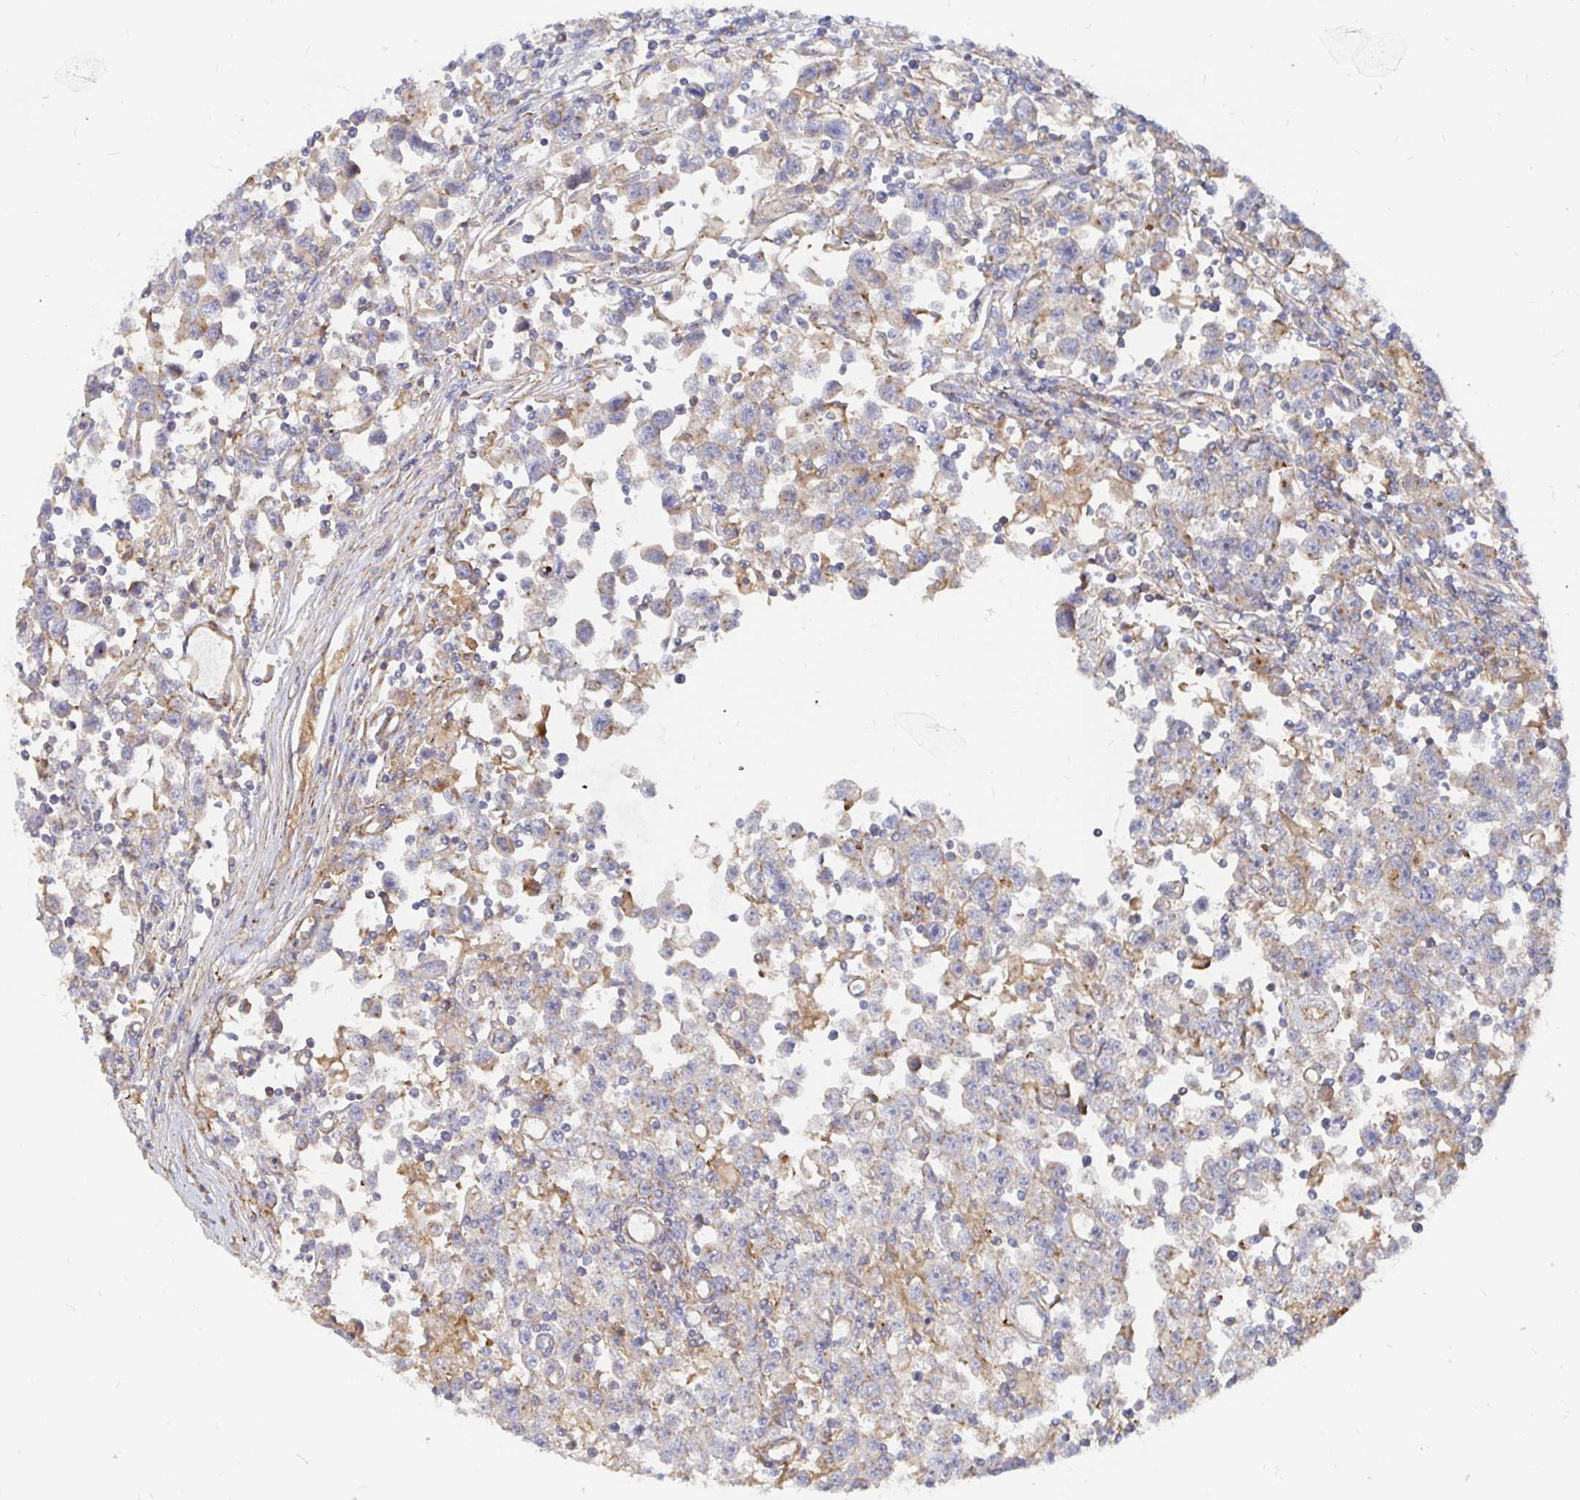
{"staining": {"intensity": "negative", "quantity": "none", "location": "none"}, "tissue": "testis cancer", "cell_type": "Tumor cells", "image_type": "cancer", "snomed": [{"axis": "morphology", "description": "Seminoma, NOS"}, {"axis": "topography", "description": "Testis"}], "caption": "Tumor cells are negative for protein expression in human seminoma (testis).", "gene": "KCTD19", "patient": {"sex": "male", "age": 31}}